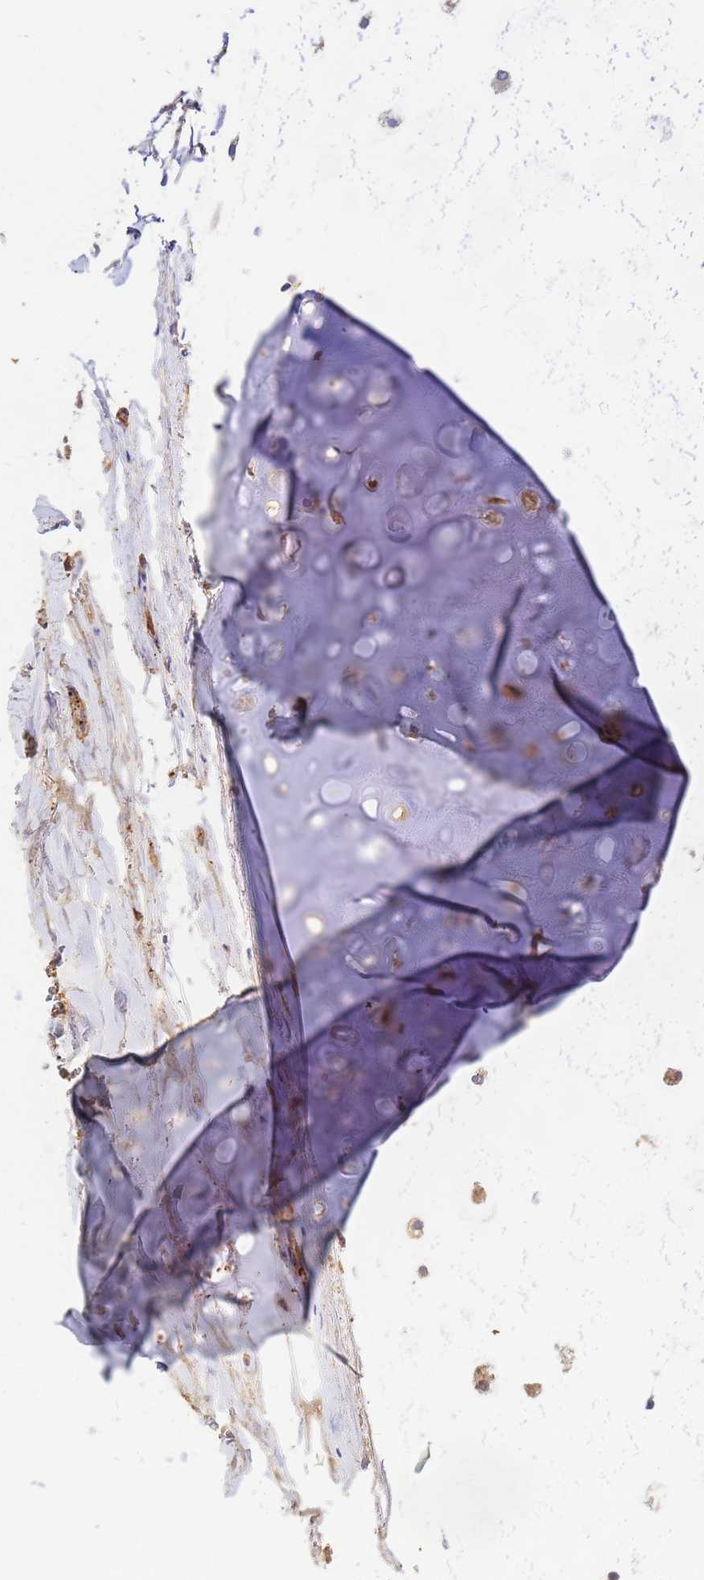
{"staining": {"intensity": "negative", "quantity": "none", "location": "none"}, "tissue": "adipose tissue", "cell_type": "Adipocytes", "image_type": "normal", "snomed": [{"axis": "morphology", "description": "Normal tissue, NOS"}, {"axis": "topography", "description": "Cartilage tissue"}], "caption": "Immunohistochemical staining of unremarkable human adipose tissue reveals no significant positivity in adipocytes.", "gene": "C2CD5", "patient": {"sex": "male", "age": 66}}